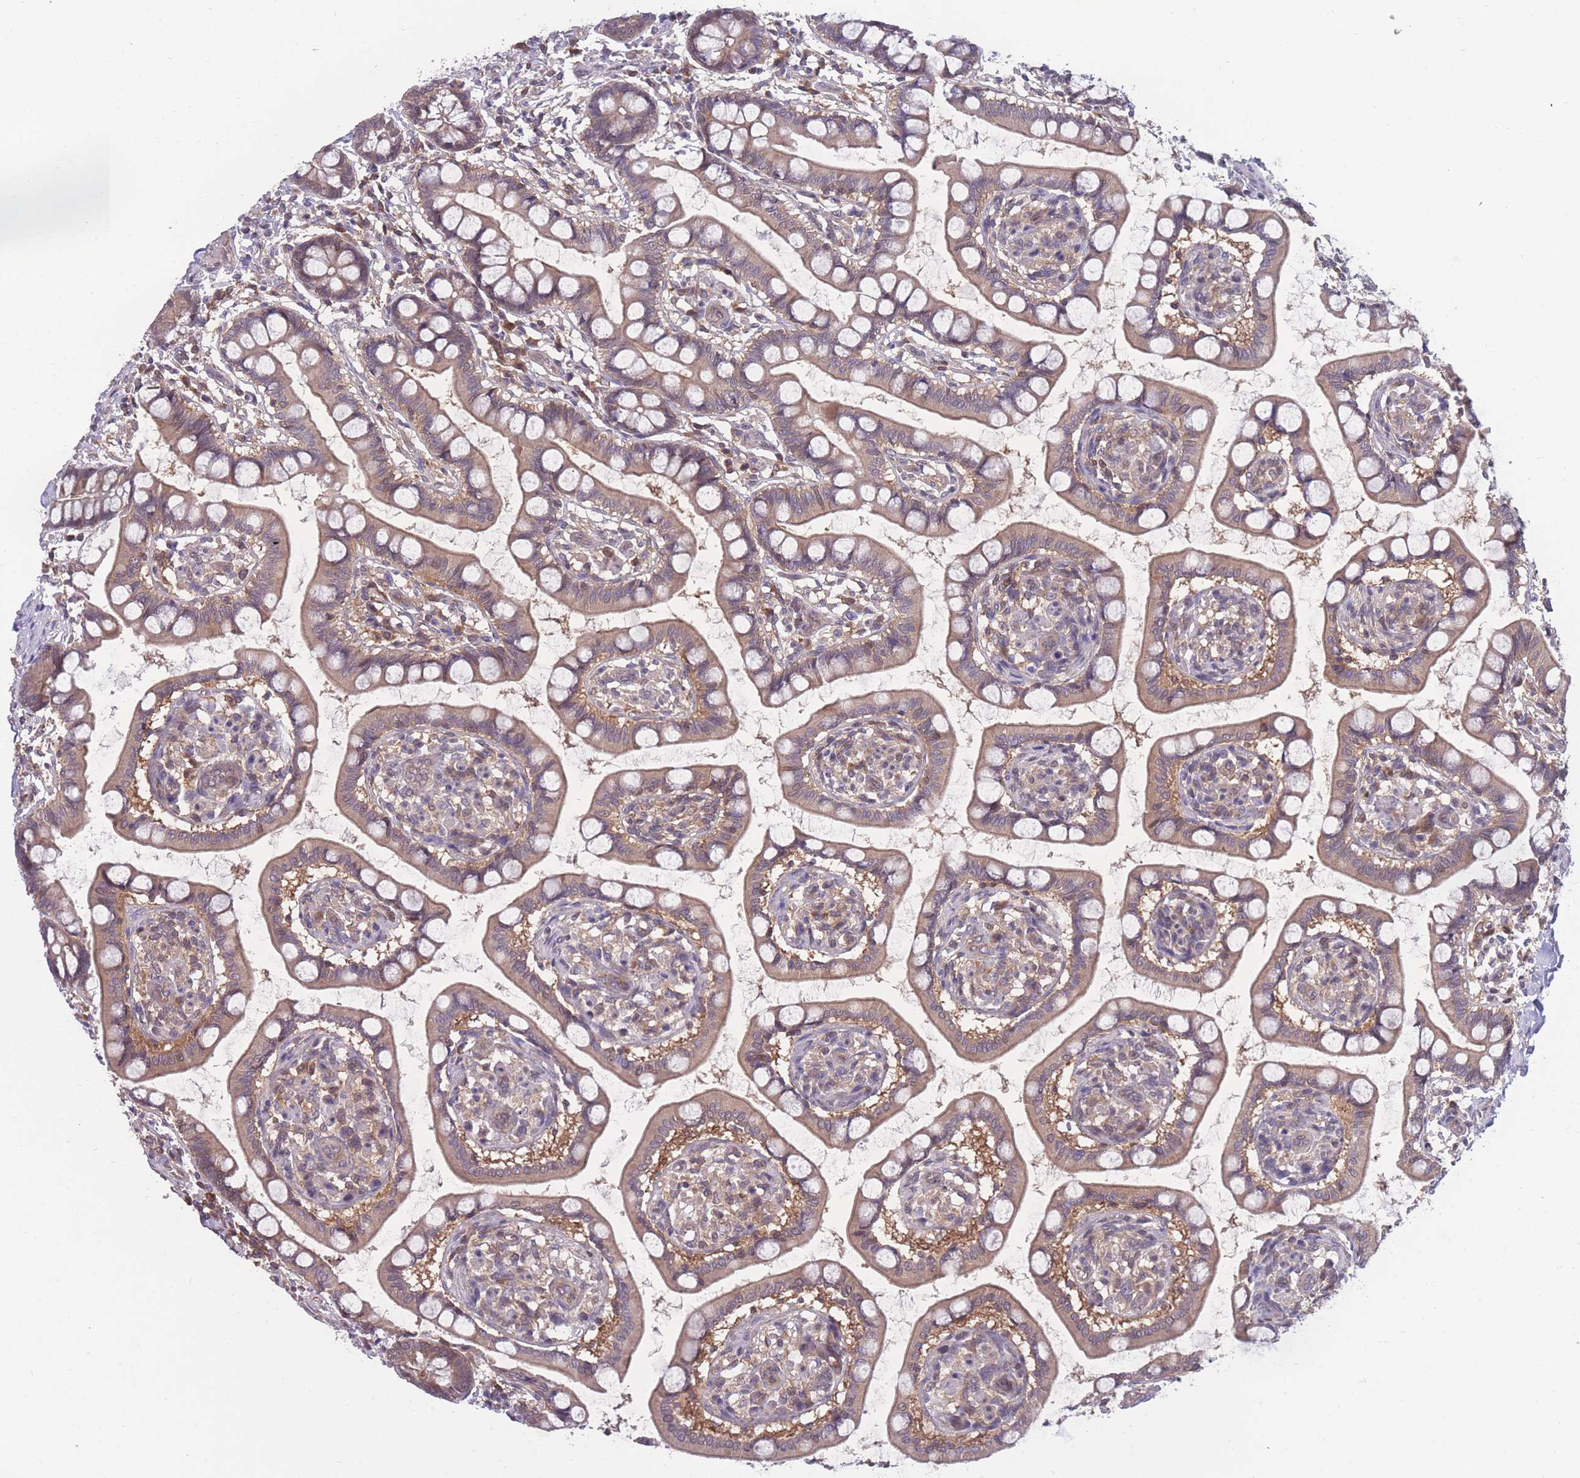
{"staining": {"intensity": "moderate", "quantity": ">75%", "location": "cytoplasmic/membranous"}, "tissue": "small intestine", "cell_type": "Glandular cells", "image_type": "normal", "snomed": [{"axis": "morphology", "description": "Normal tissue, NOS"}, {"axis": "topography", "description": "Small intestine"}], "caption": "IHC staining of benign small intestine, which demonstrates medium levels of moderate cytoplasmic/membranous staining in about >75% of glandular cells indicating moderate cytoplasmic/membranous protein positivity. The staining was performed using DAB (brown) for protein detection and nuclei were counterstained in hematoxylin (blue).", "gene": "UBE2NL", "patient": {"sex": "male", "age": 52}}